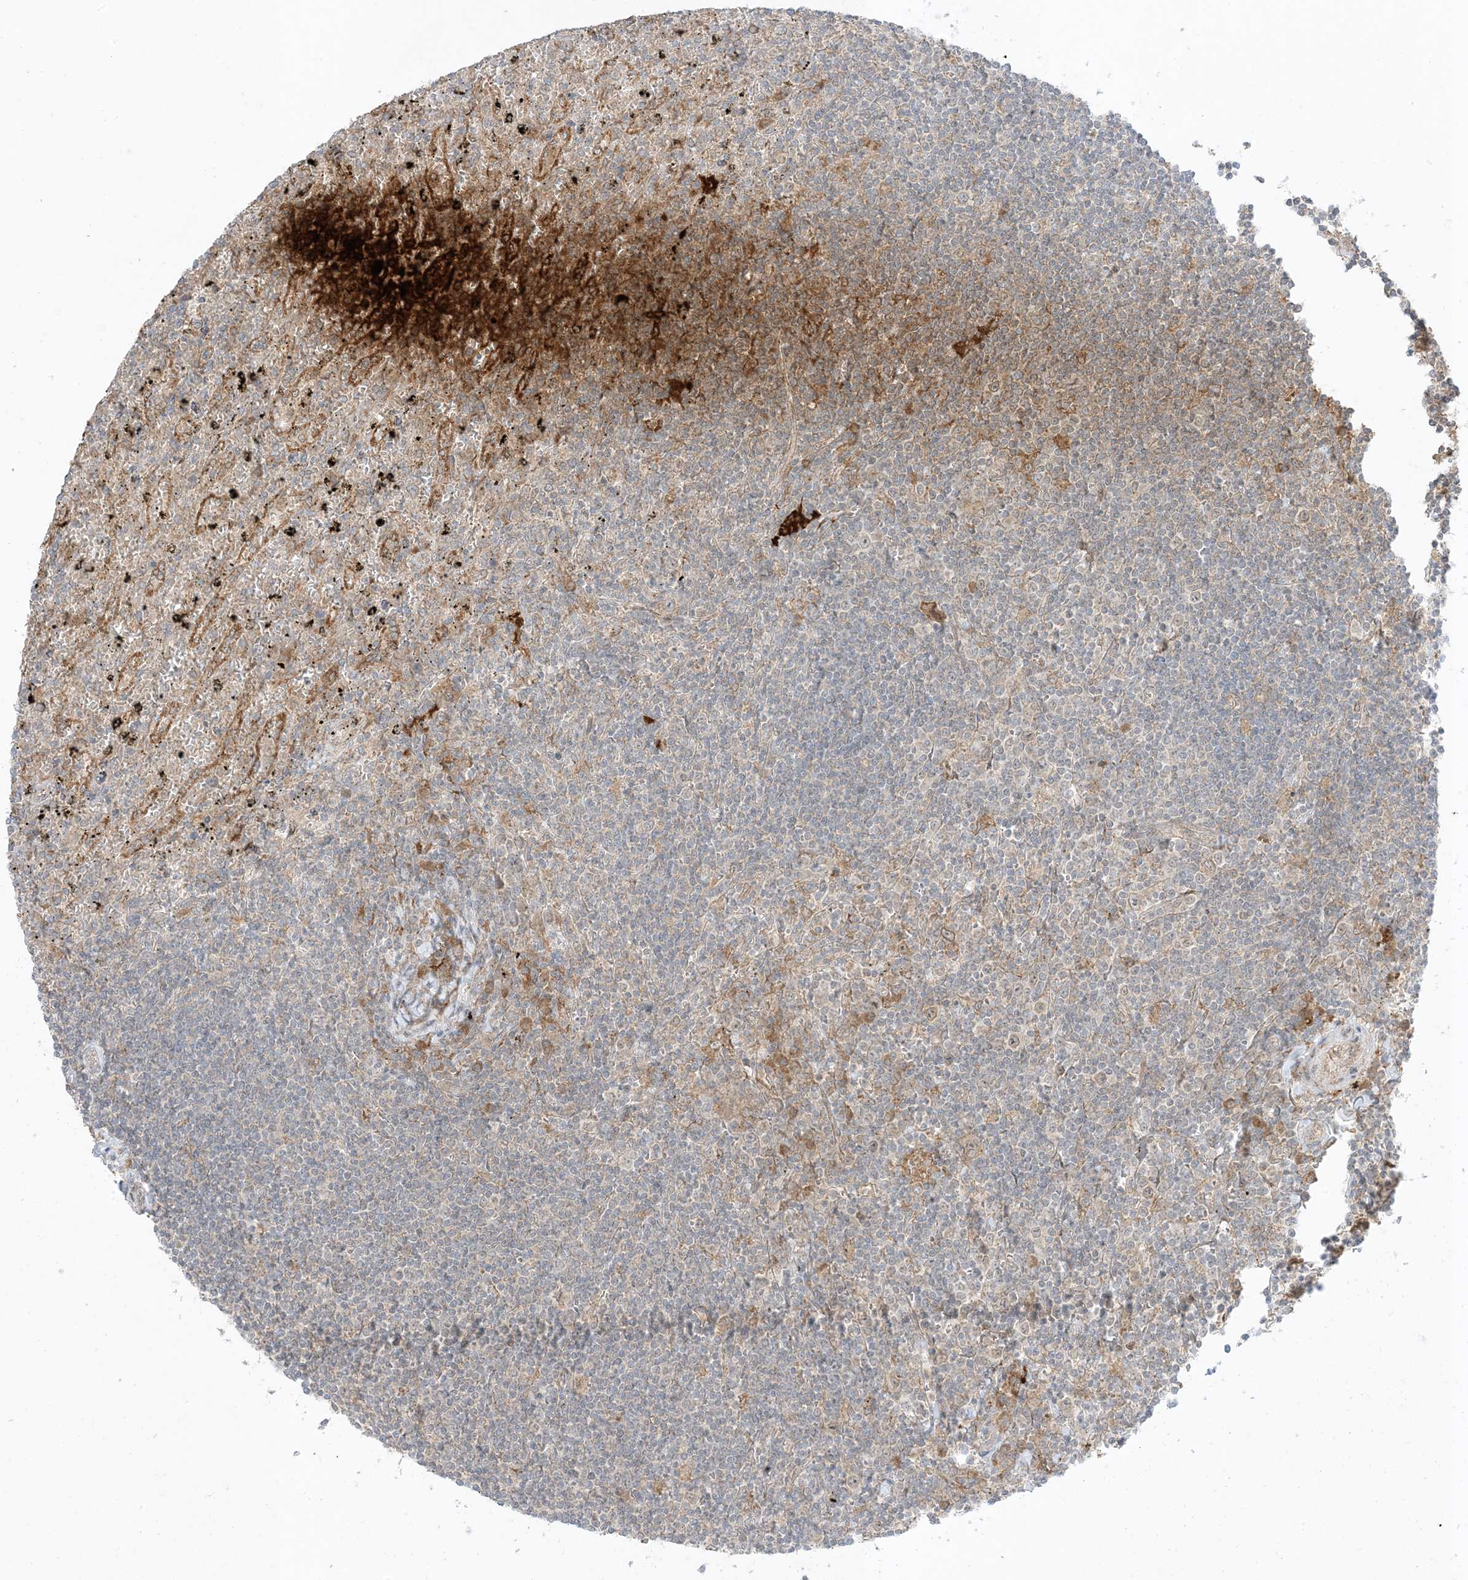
{"staining": {"intensity": "negative", "quantity": "none", "location": "none"}, "tissue": "lymphoma", "cell_type": "Tumor cells", "image_type": "cancer", "snomed": [{"axis": "morphology", "description": "Malignant lymphoma, non-Hodgkin's type, Low grade"}, {"axis": "topography", "description": "Spleen"}], "caption": "Immunohistochemical staining of human lymphoma demonstrates no significant staining in tumor cells. (Immunohistochemistry, brightfield microscopy, high magnification).", "gene": "ODC1", "patient": {"sex": "male", "age": 76}}